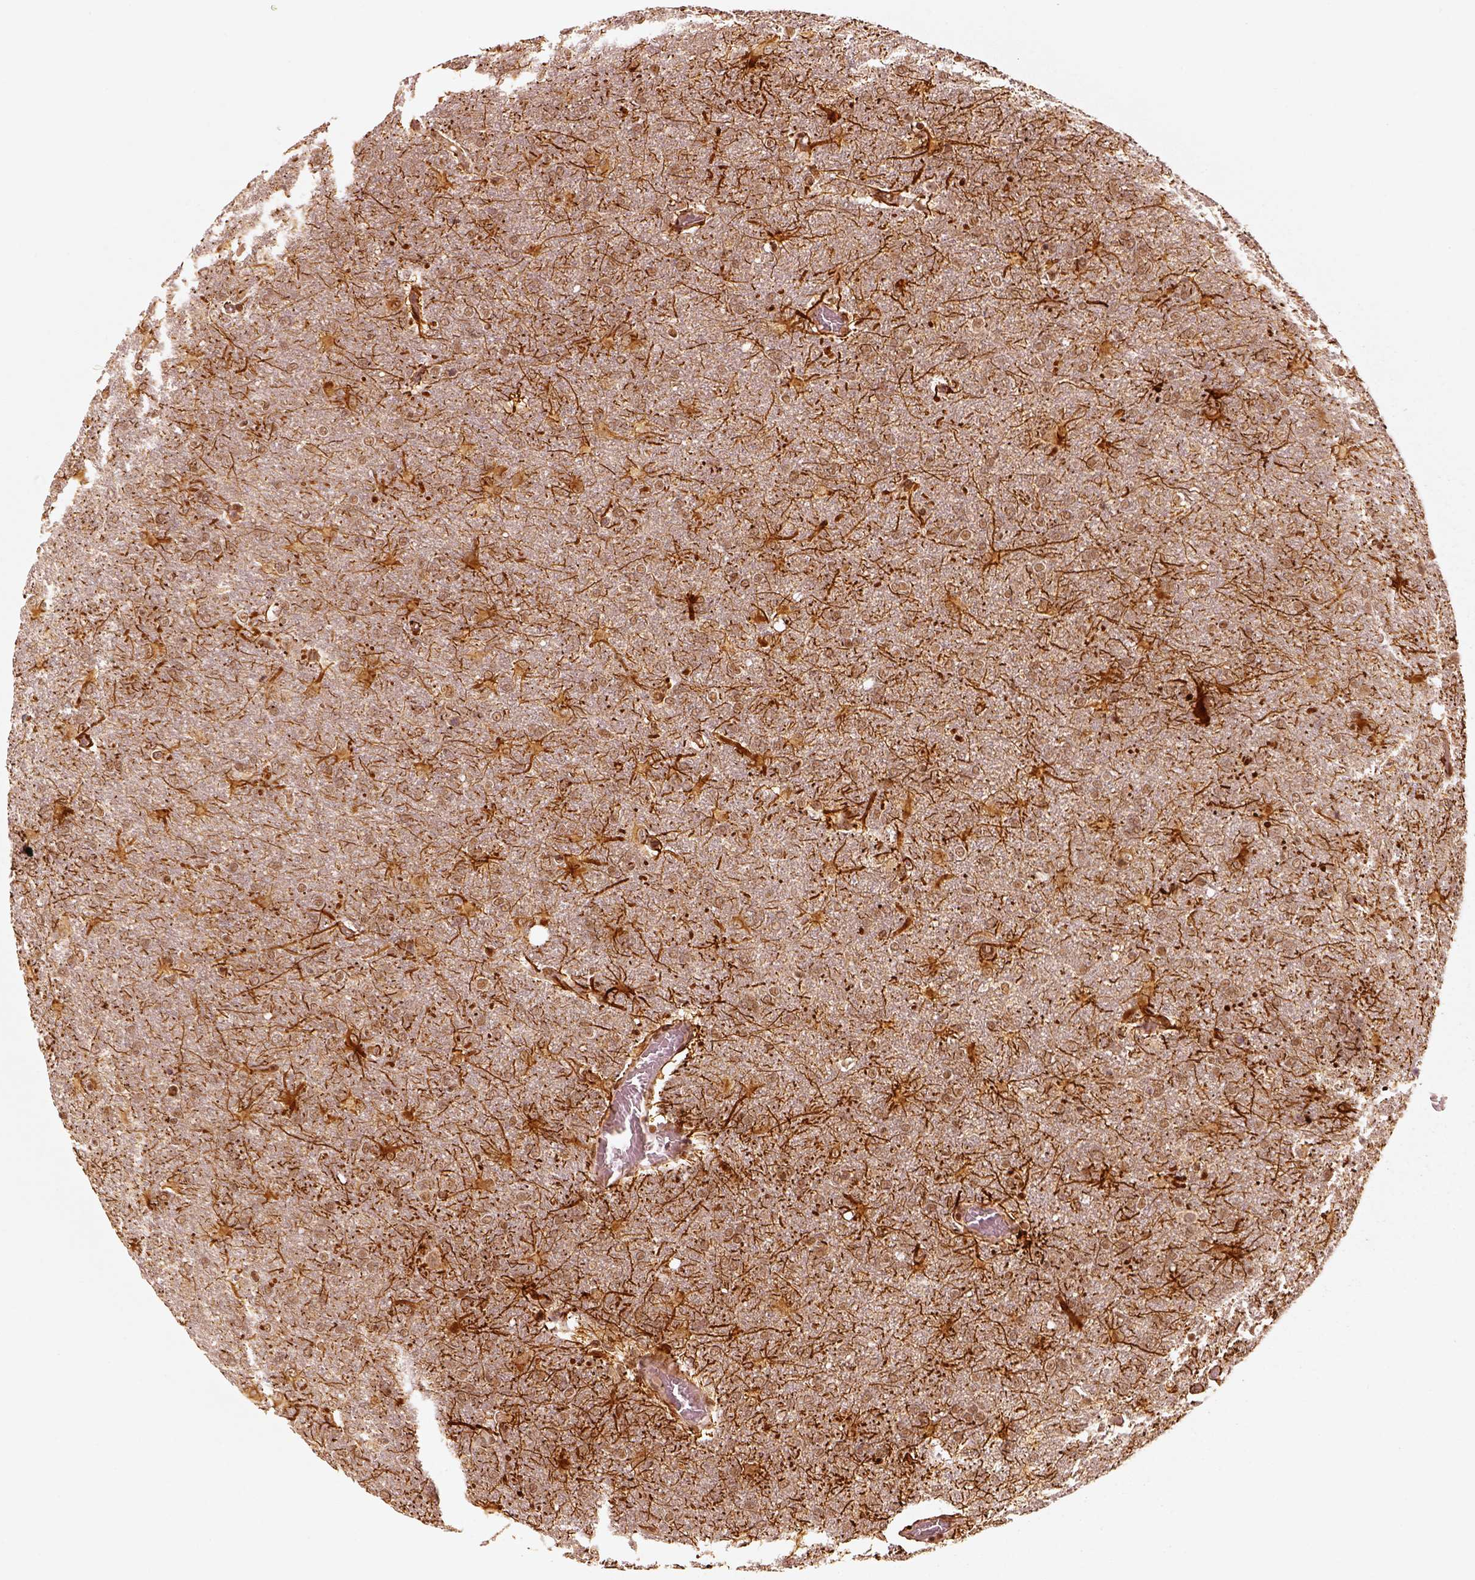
{"staining": {"intensity": "moderate", "quantity": ">75%", "location": "cytoplasmic/membranous"}, "tissue": "glioma", "cell_type": "Tumor cells", "image_type": "cancer", "snomed": [{"axis": "morphology", "description": "Glioma, malignant, High grade"}, {"axis": "topography", "description": "Brain"}], "caption": "This image shows malignant glioma (high-grade) stained with IHC to label a protein in brown. The cytoplasmic/membranous of tumor cells show moderate positivity for the protein. Nuclei are counter-stained blue.", "gene": "GMEB2", "patient": {"sex": "male", "age": 68}}